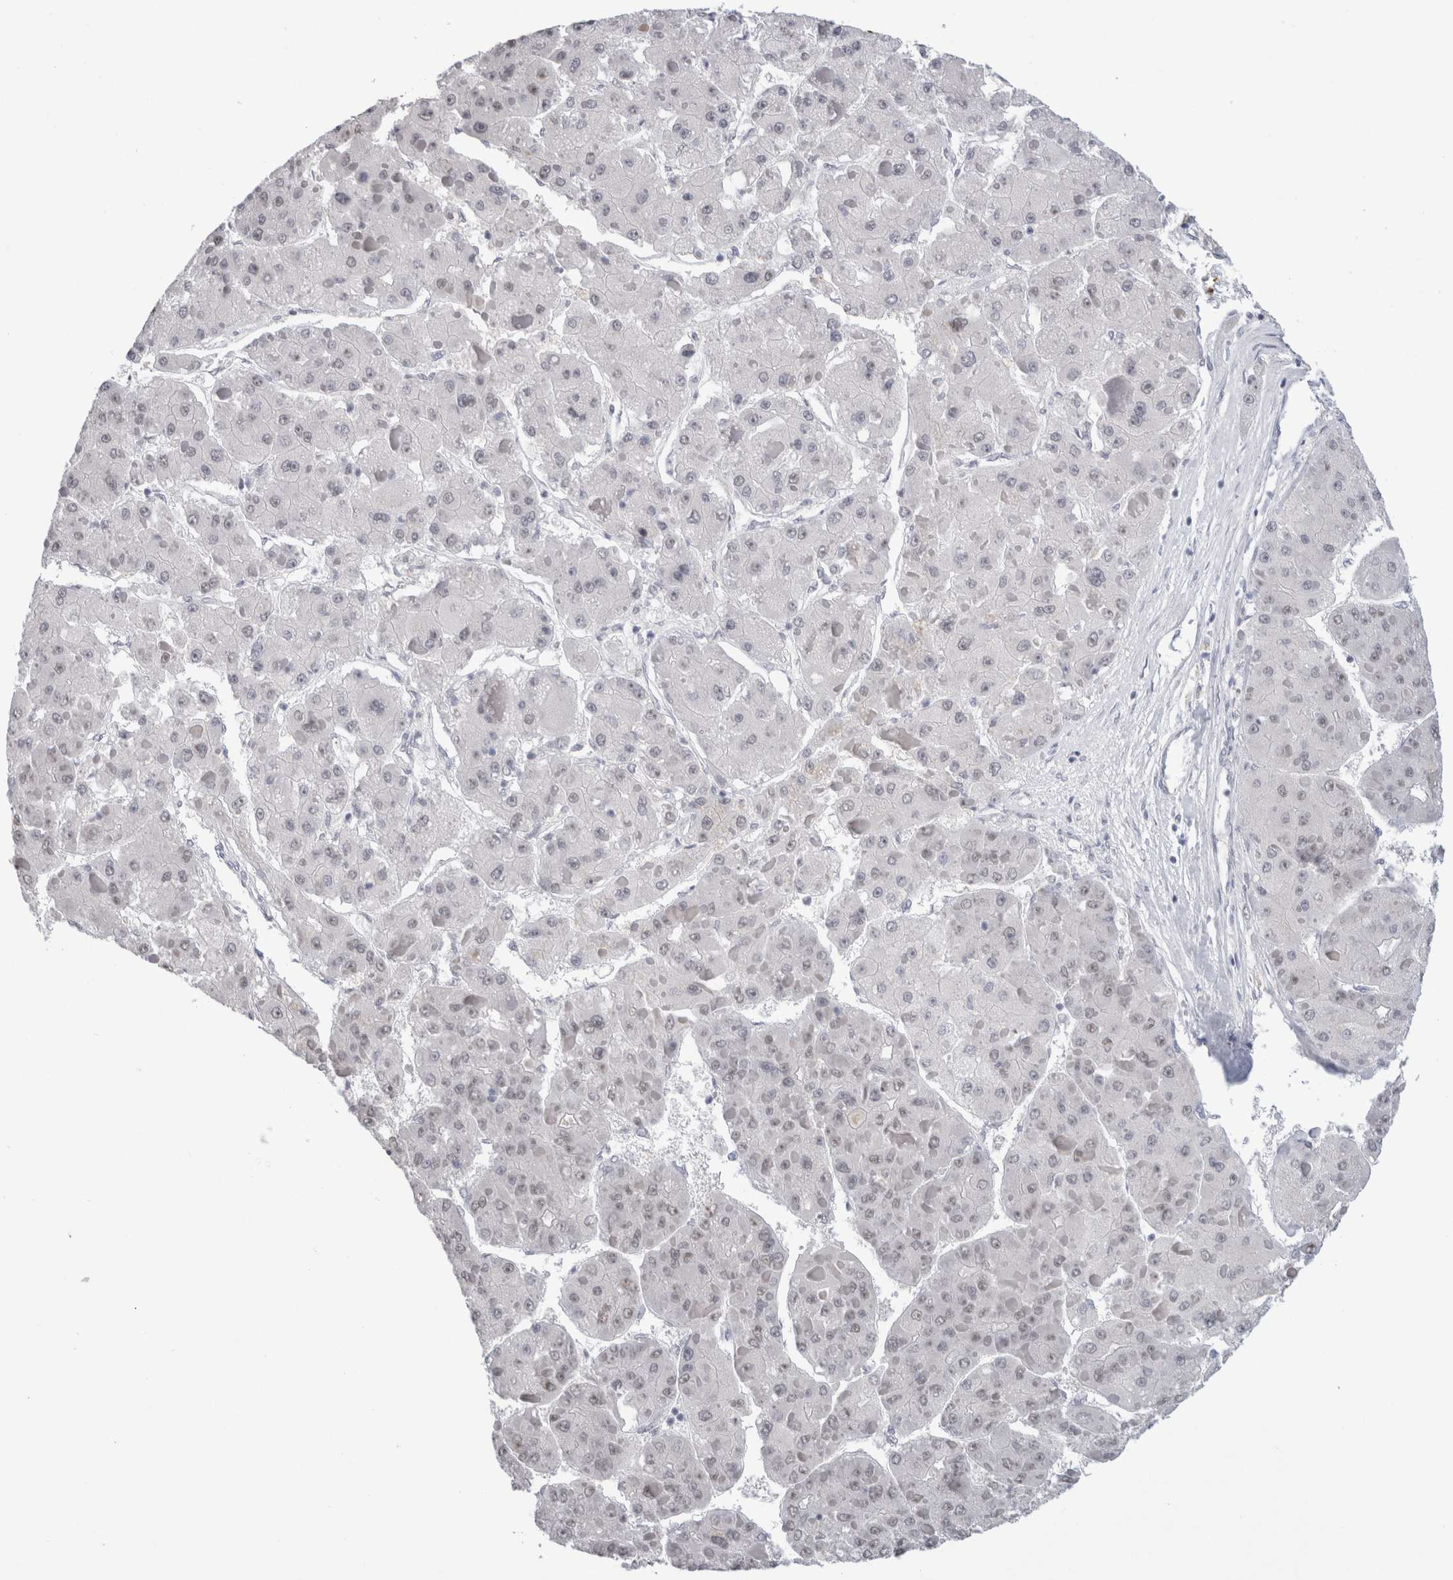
{"staining": {"intensity": "negative", "quantity": "none", "location": "none"}, "tissue": "liver cancer", "cell_type": "Tumor cells", "image_type": "cancer", "snomed": [{"axis": "morphology", "description": "Carcinoma, Hepatocellular, NOS"}, {"axis": "topography", "description": "Liver"}], "caption": "Liver cancer was stained to show a protein in brown. There is no significant staining in tumor cells.", "gene": "CADM3", "patient": {"sex": "female", "age": 73}}